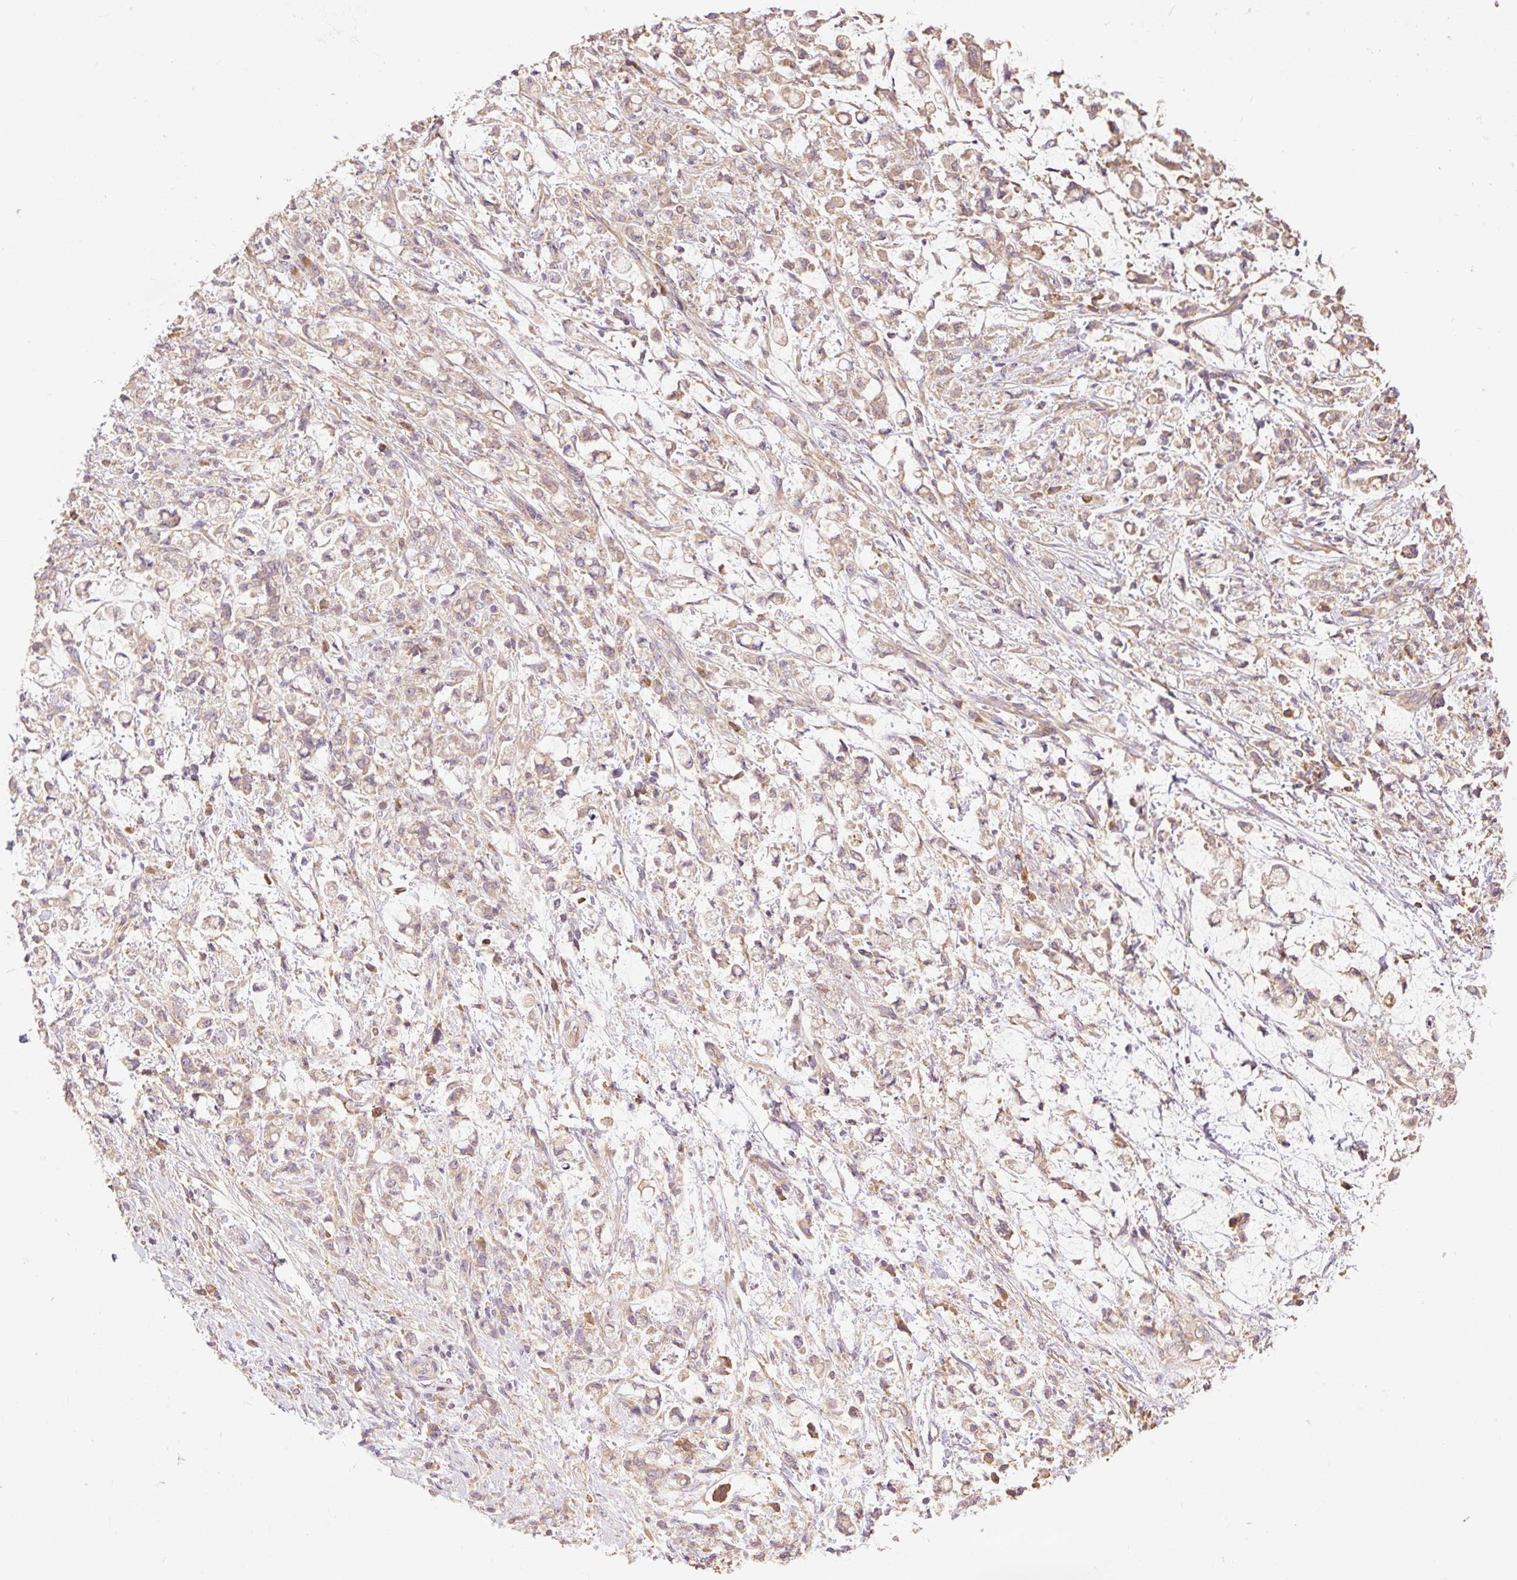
{"staining": {"intensity": "weak", "quantity": ">75%", "location": "cytoplasmic/membranous"}, "tissue": "stomach cancer", "cell_type": "Tumor cells", "image_type": "cancer", "snomed": [{"axis": "morphology", "description": "Adenocarcinoma, NOS"}, {"axis": "topography", "description": "Stomach"}], "caption": "The image shows staining of stomach cancer, revealing weak cytoplasmic/membranous protein staining (brown color) within tumor cells.", "gene": "DESI1", "patient": {"sex": "female", "age": 60}}